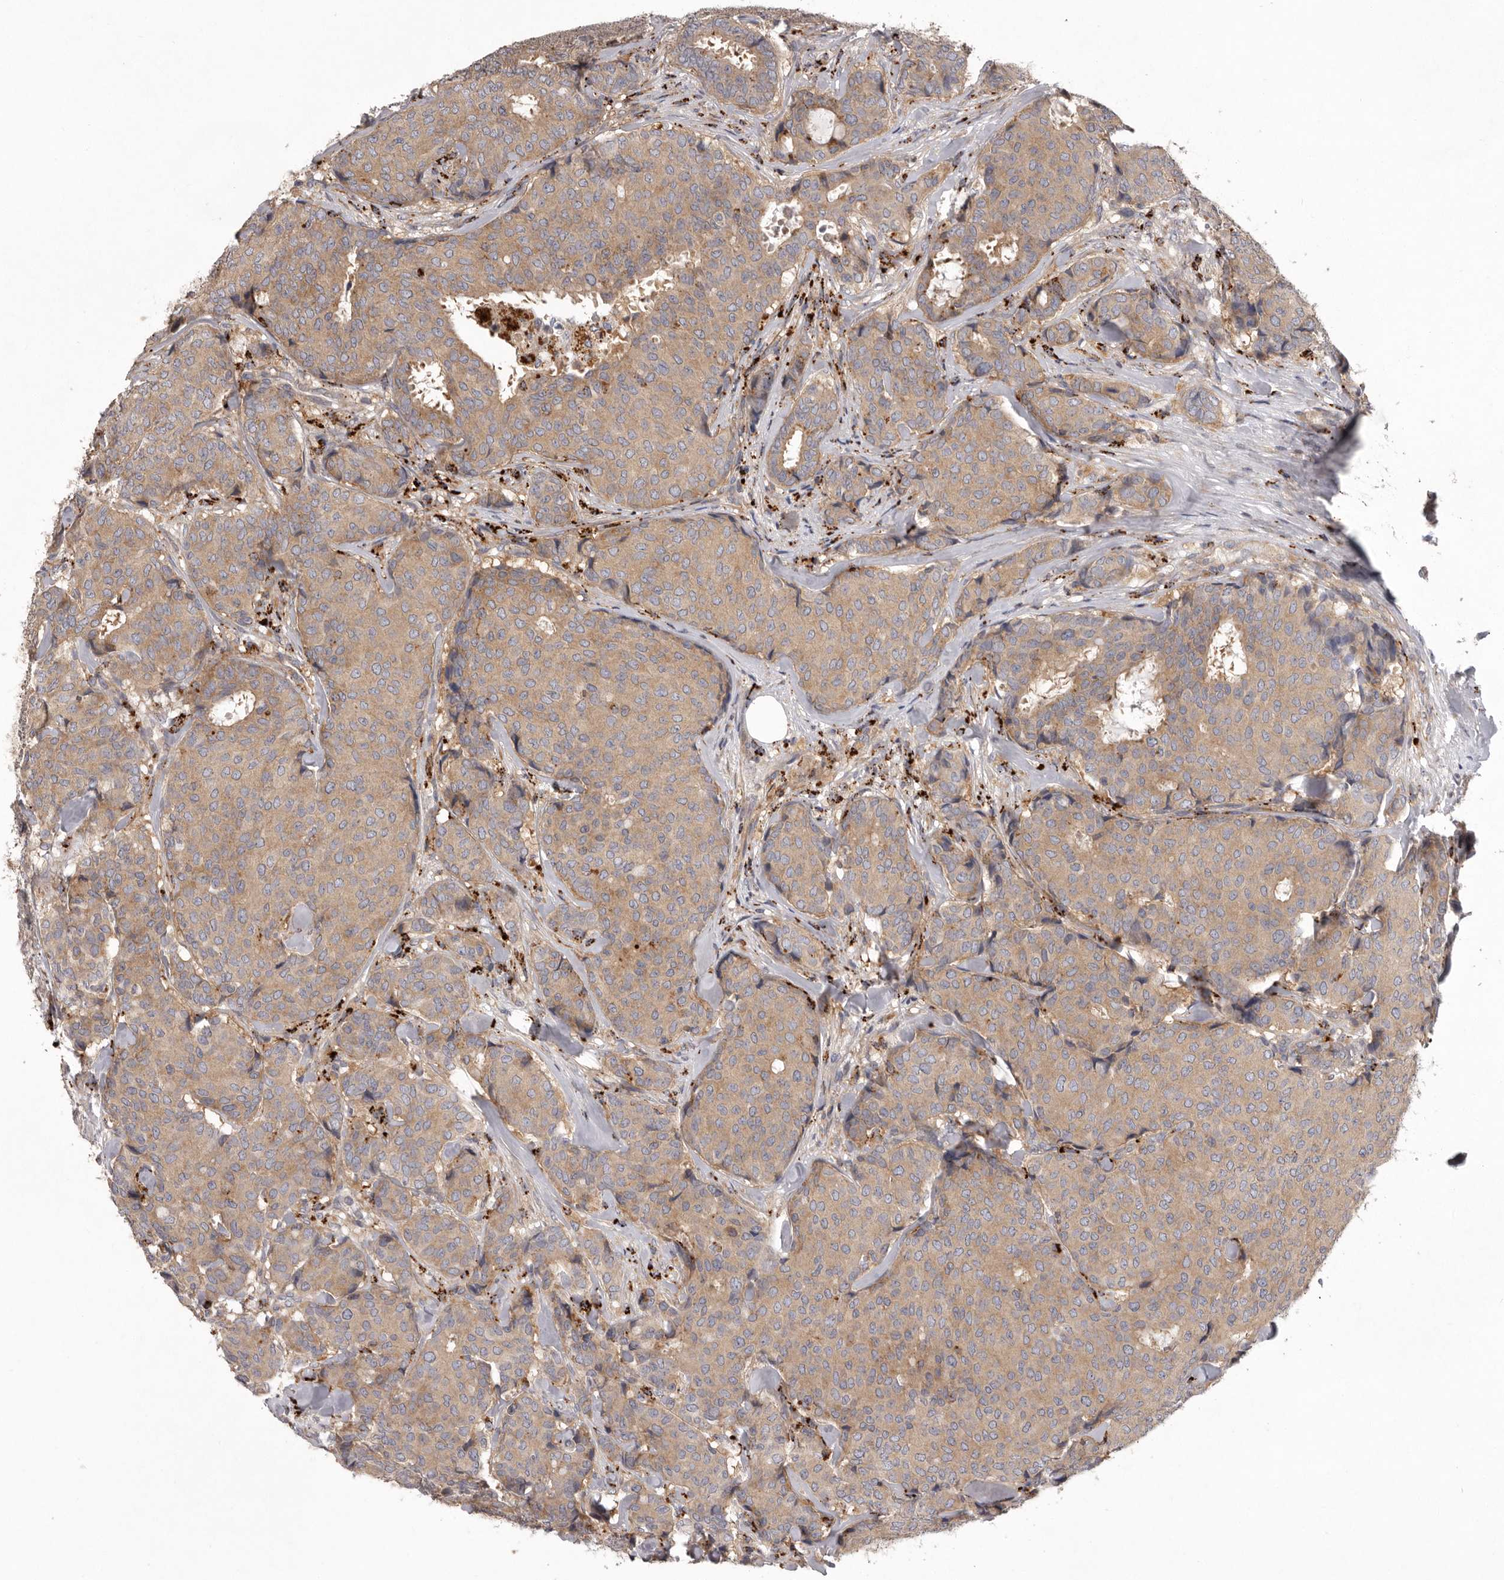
{"staining": {"intensity": "weak", "quantity": ">75%", "location": "cytoplasmic/membranous"}, "tissue": "breast cancer", "cell_type": "Tumor cells", "image_type": "cancer", "snomed": [{"axis": "morphology", "description": "Duct carcinoma"}, {"axis": "topography", "description": "Breast"}], "caption": "Protein expression analysis of human breast infiltrating ductal carcinoma reveals weak cytoplasmic/membranous positivity in about >75% of tumor cells.", "gene": "WDR47", "patient": {"sex": "female", "age": 75}}